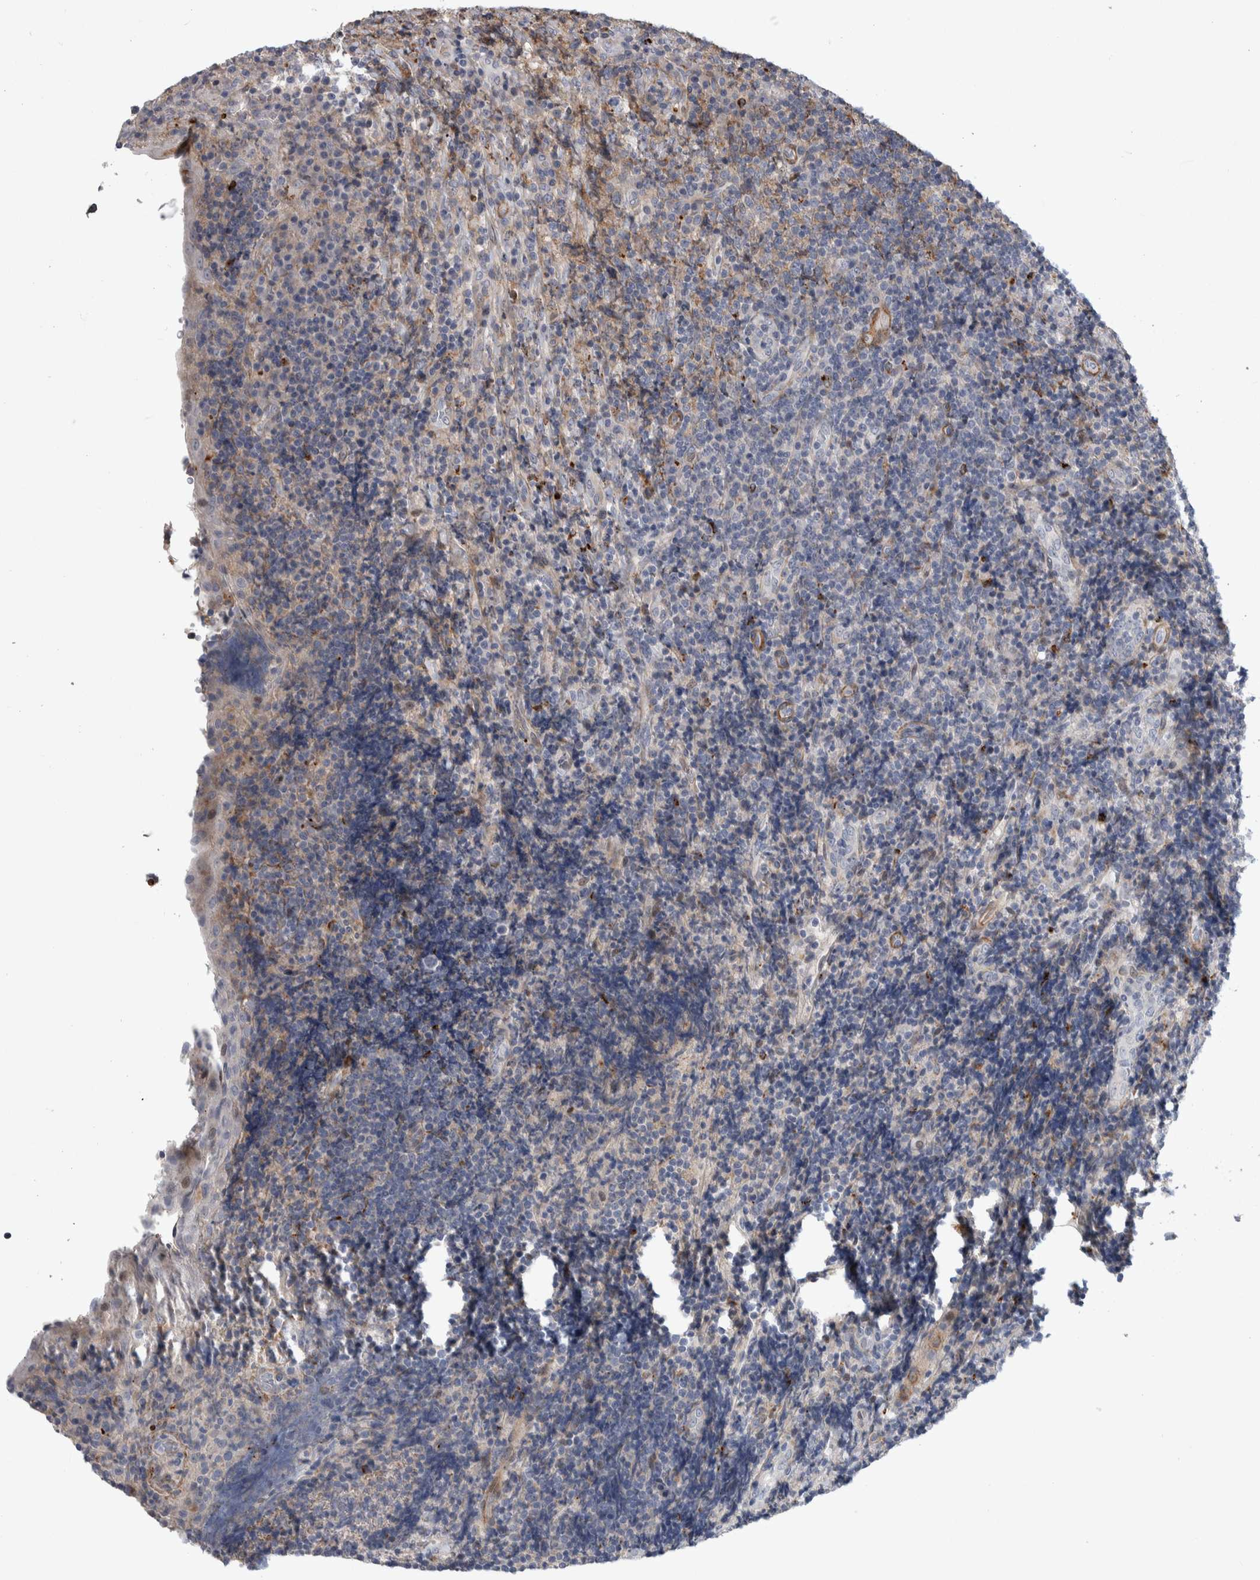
{"staining": {"intensity": "negative", "quantity": "none", "location": "none"}, "tissue": "lymphoma", "cell_type": "Tumor cells", "image_type": "cancer", "snomed": [{"axis": "morphology", "description": "Malignant lymphoma, non-Hodgkin's type, High grade"}, {"axis": "topography", "description": "Tonsil"}], "caption": "This is an IHC photomicrograph of high-grade malignant lymphoma, non-Hodgkin's type. There is no staining in tumor cells.", "gene": "PSMG3", "patient": {"sex": "female", "age": 36}}